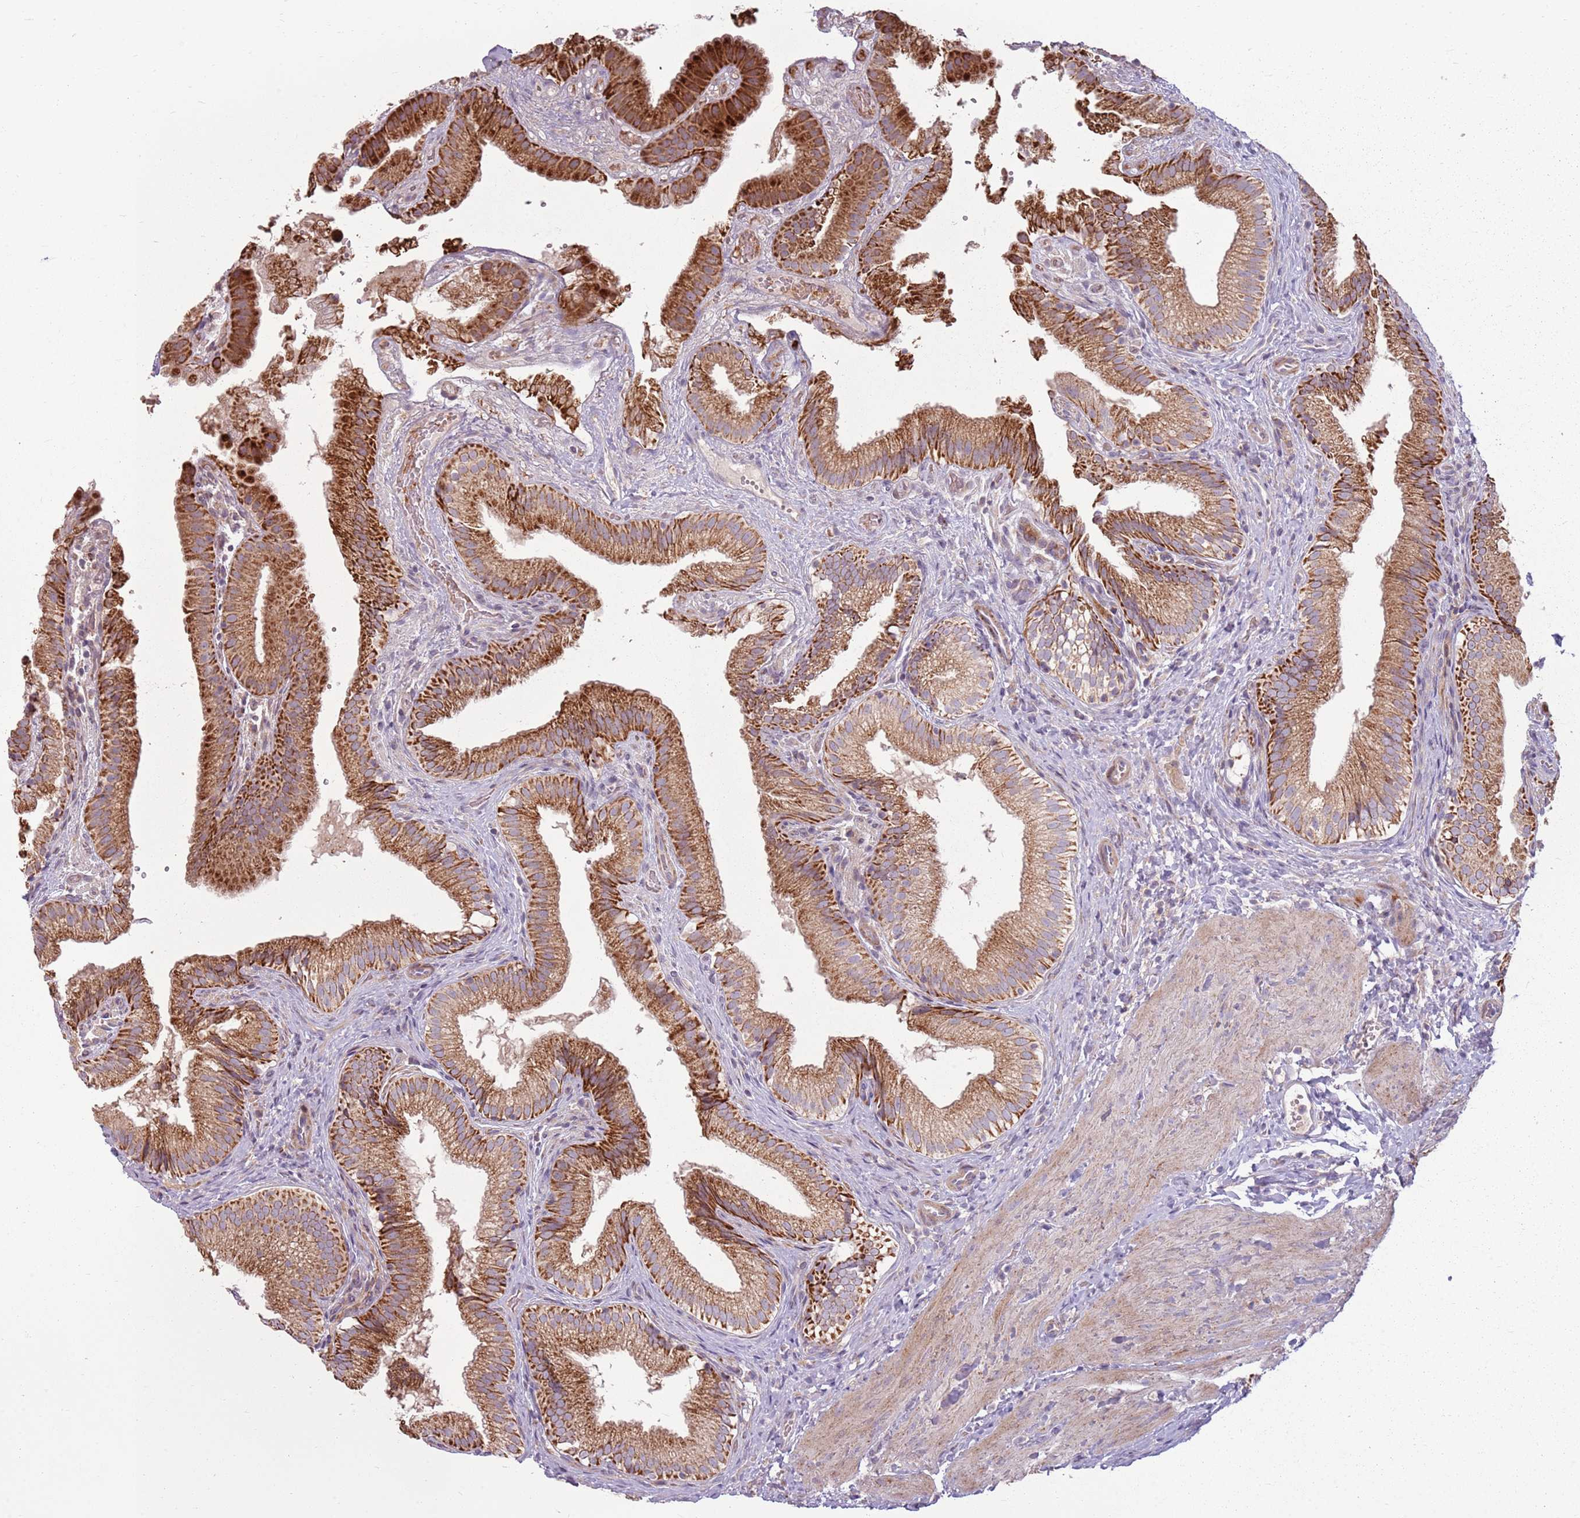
{"staining": {"intensity": "strong", "quantity": ">75%", "location": "cytoplasmic/membranous"}, "tissue": "gallbladder", "cell_type": "Glandular cells", "image_type": "normal", "snomed": [{"axis": "morphology", "description": "Normal tissue, NOS"}, {"axis": "topography", "description": "Gallbladder"}], "caption": "Immunohistochemical staining of unremarkable human gallbladder displays >75% levels of strong cytoplasmic/membranous protein positivity in about >75% of glandular cells. (DAB = brown stain, brightfield microscopy at high magnification).", "gene": "ZNF530", "patient": {"sex": "female", "age": 30}}